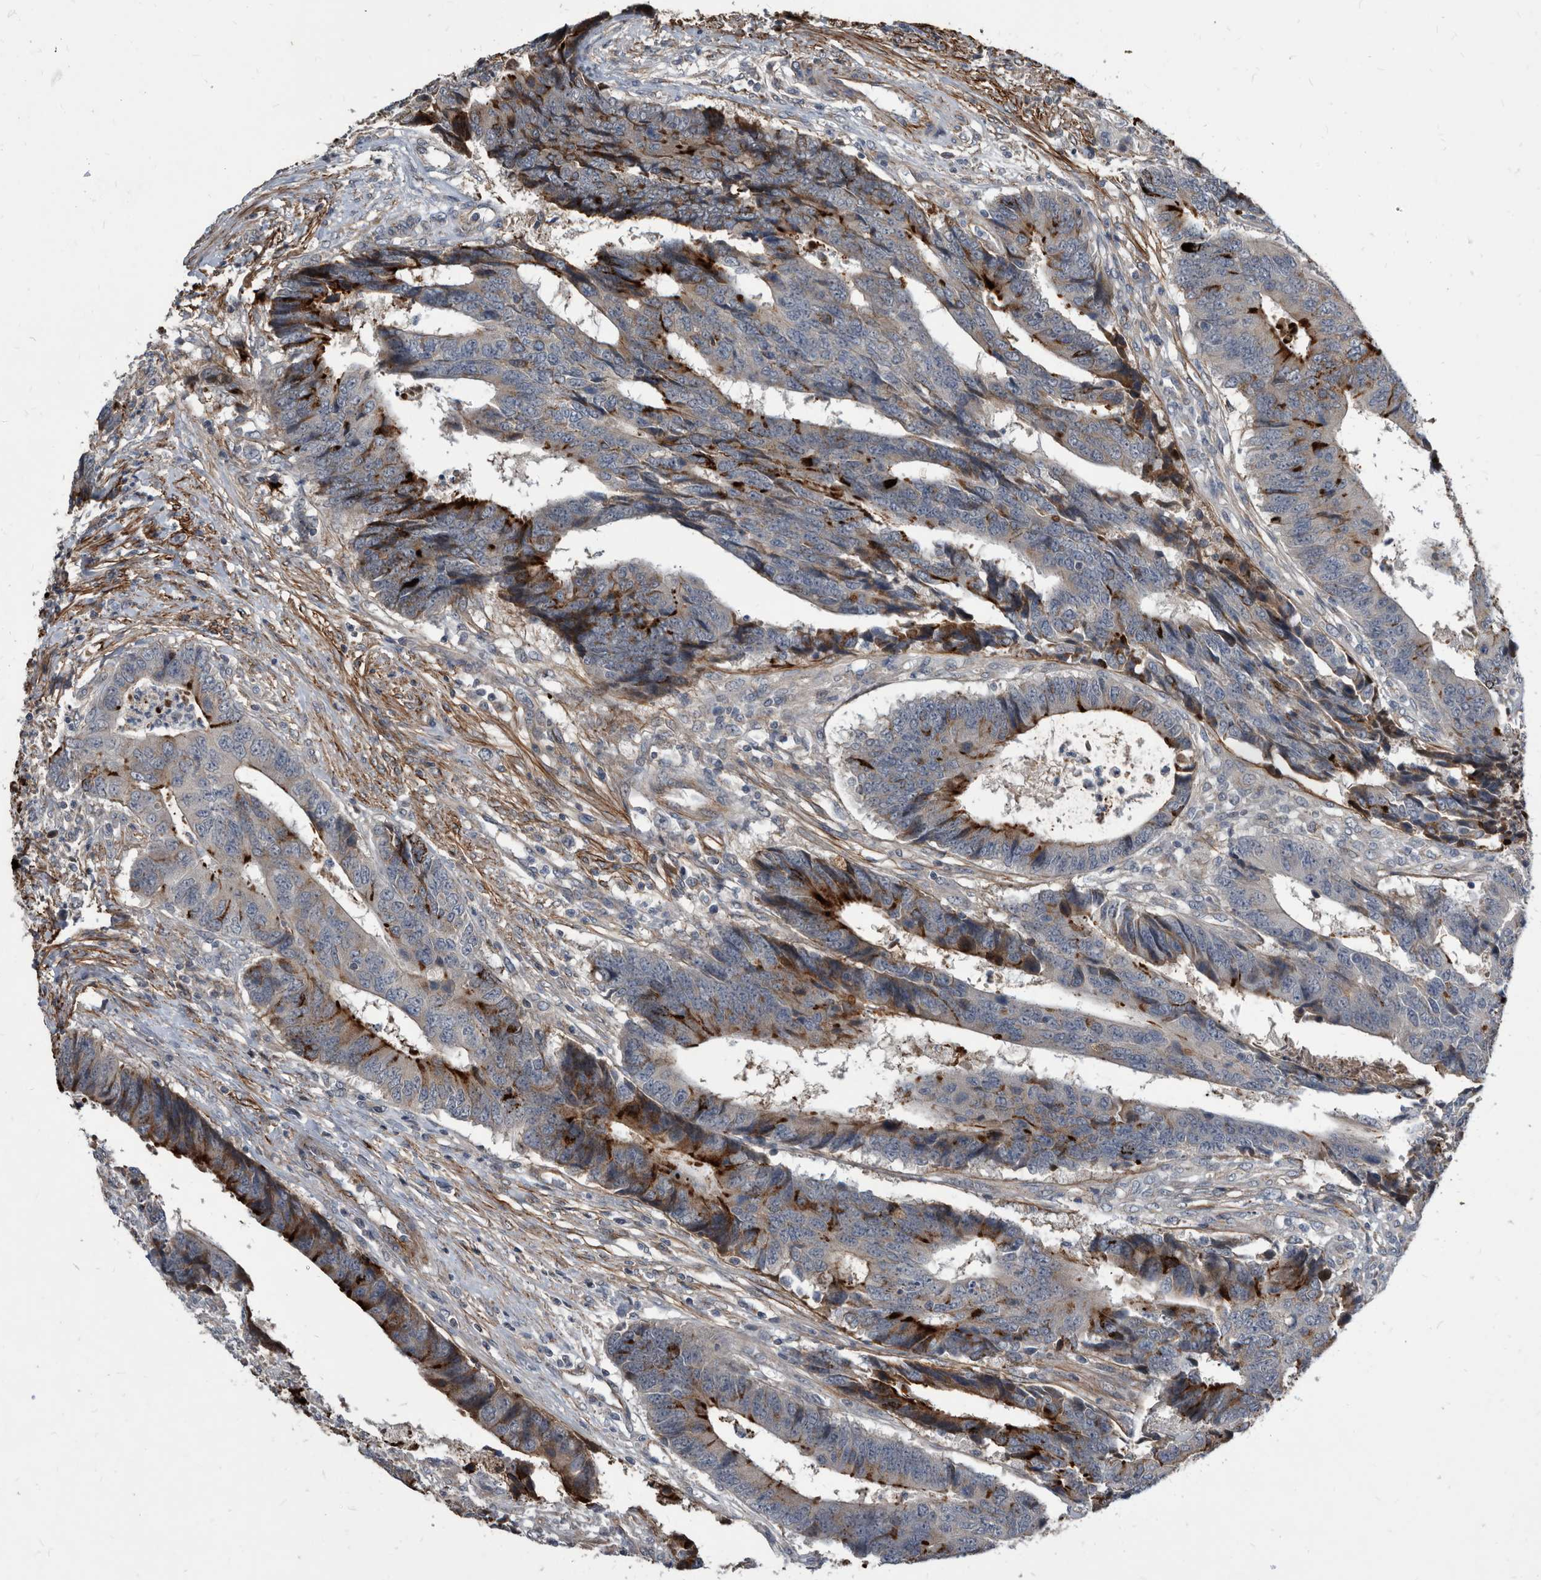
{"staining": {"intensity": "strong", "quantity": "<25%", "location": "cytoplasmic/membranous"}, "tissue": "colorectal cancer", "cell_type": "Tumor cells", "image_type": "cancer", "snomed": [{"axis": "morphology", "description": "Adenocarcinoma, NOS"}, {"axis": "topography", "description": "Rectum"}], "caption": "Colorectal cancer (adenocarcinoma) tissue displays strong cytoplasmic/membranous positivity in approximately <25% of tumor cells, visualized by immunohistochemistry.", "gene": "PI15", "patient": {"sex": "male", "age": 84}}